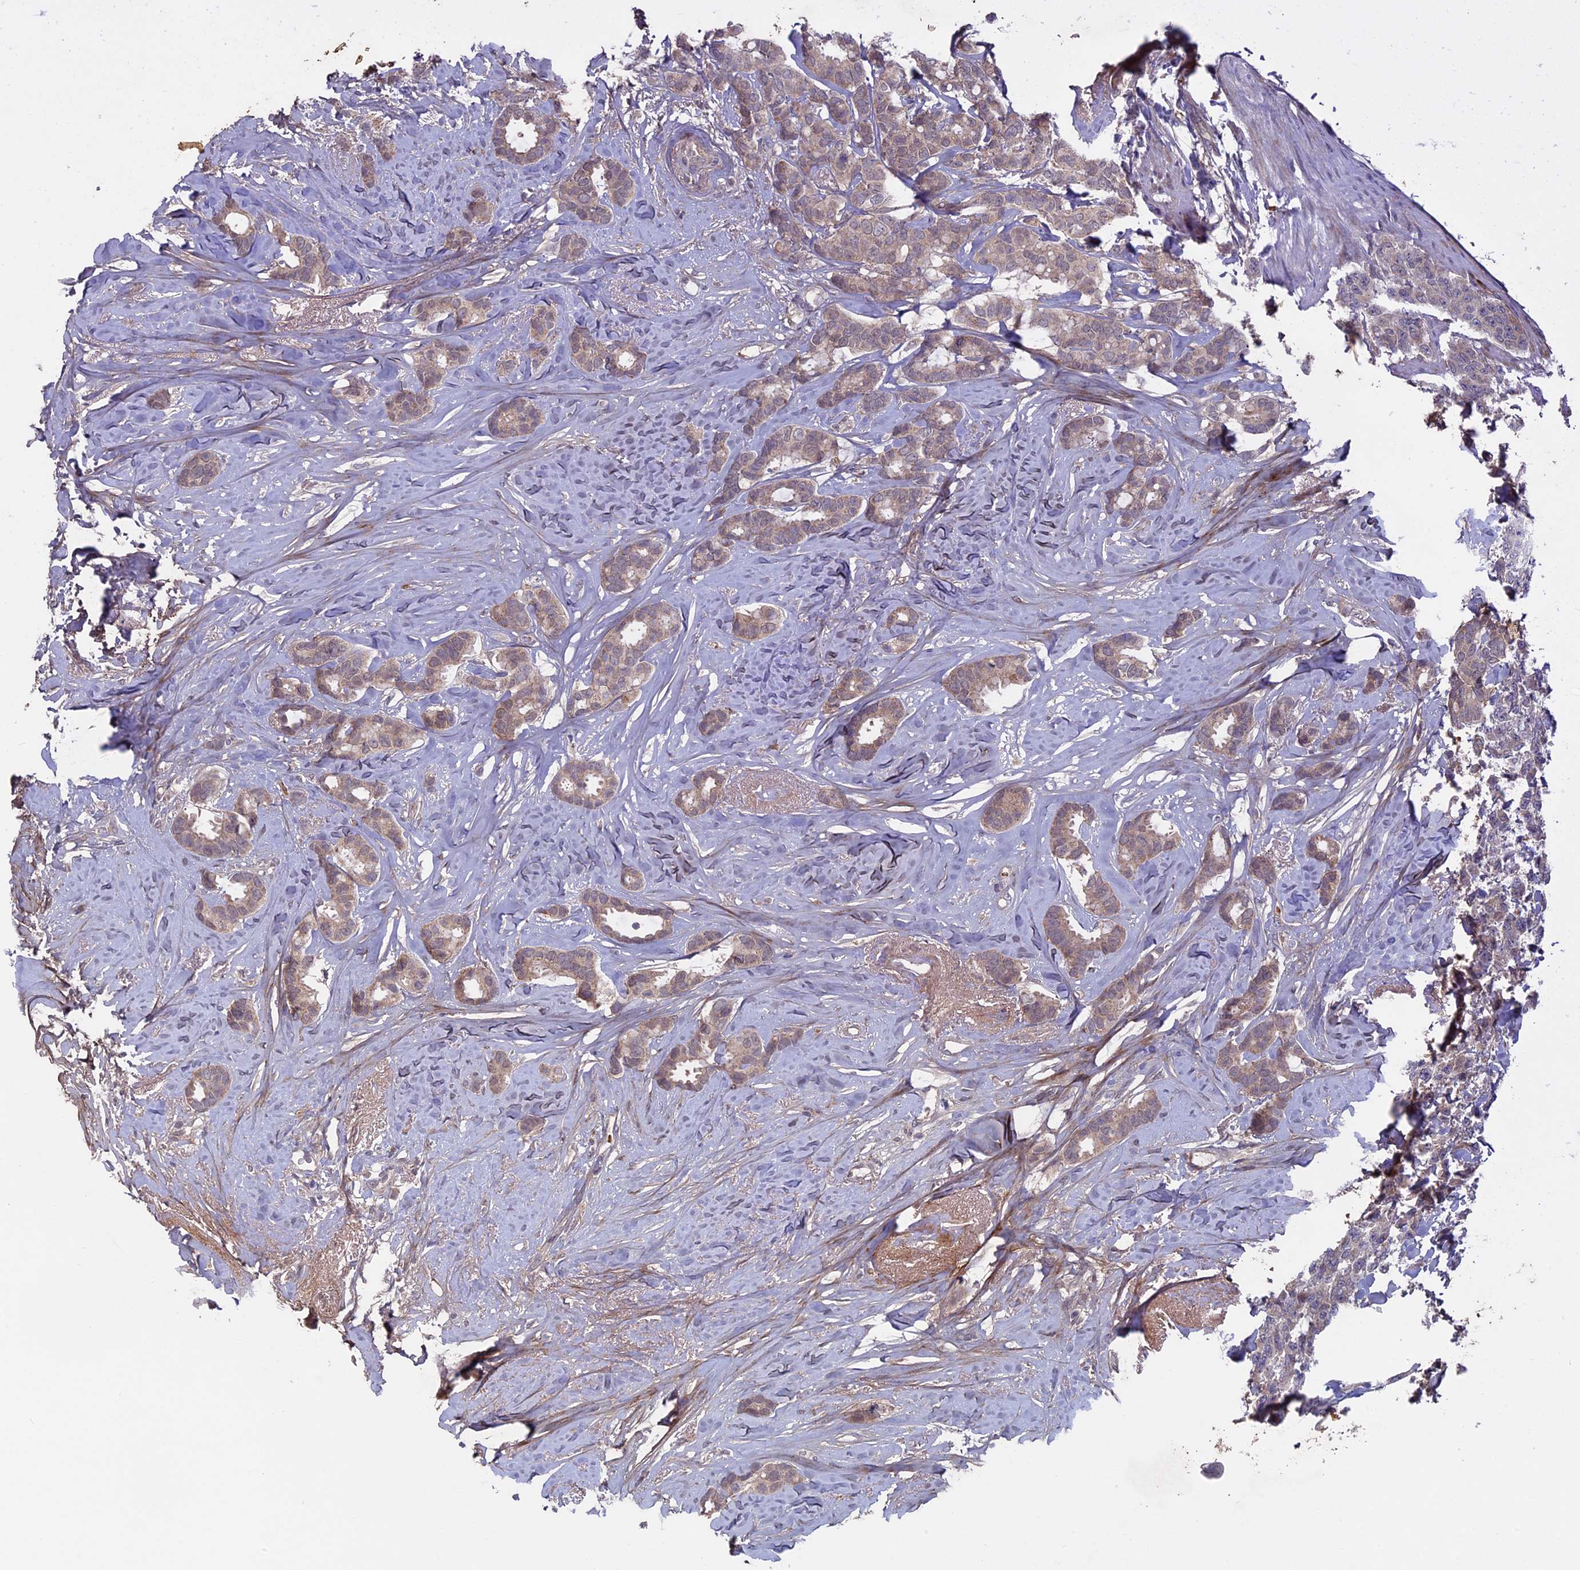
{"staining": {"intensity": "weak", "quantity": "25%-75%", "location": "cytoplasmic/membranous"}, "tissue": "breast cancer", "cell_type": "Tumor cells", "image_type": "cancer", "snomed": [{"axis": "morphology", "description": "Duct carcinoma"}, {"axis": "topography", "description": "Breast"}], "caption": "A brown stain highlights weak cytoplasmic/membranous staining of a protein in human breast cancer tumor cells.", "gene": "RCCD1", "patient": {"sex": "female", "age": 87}}